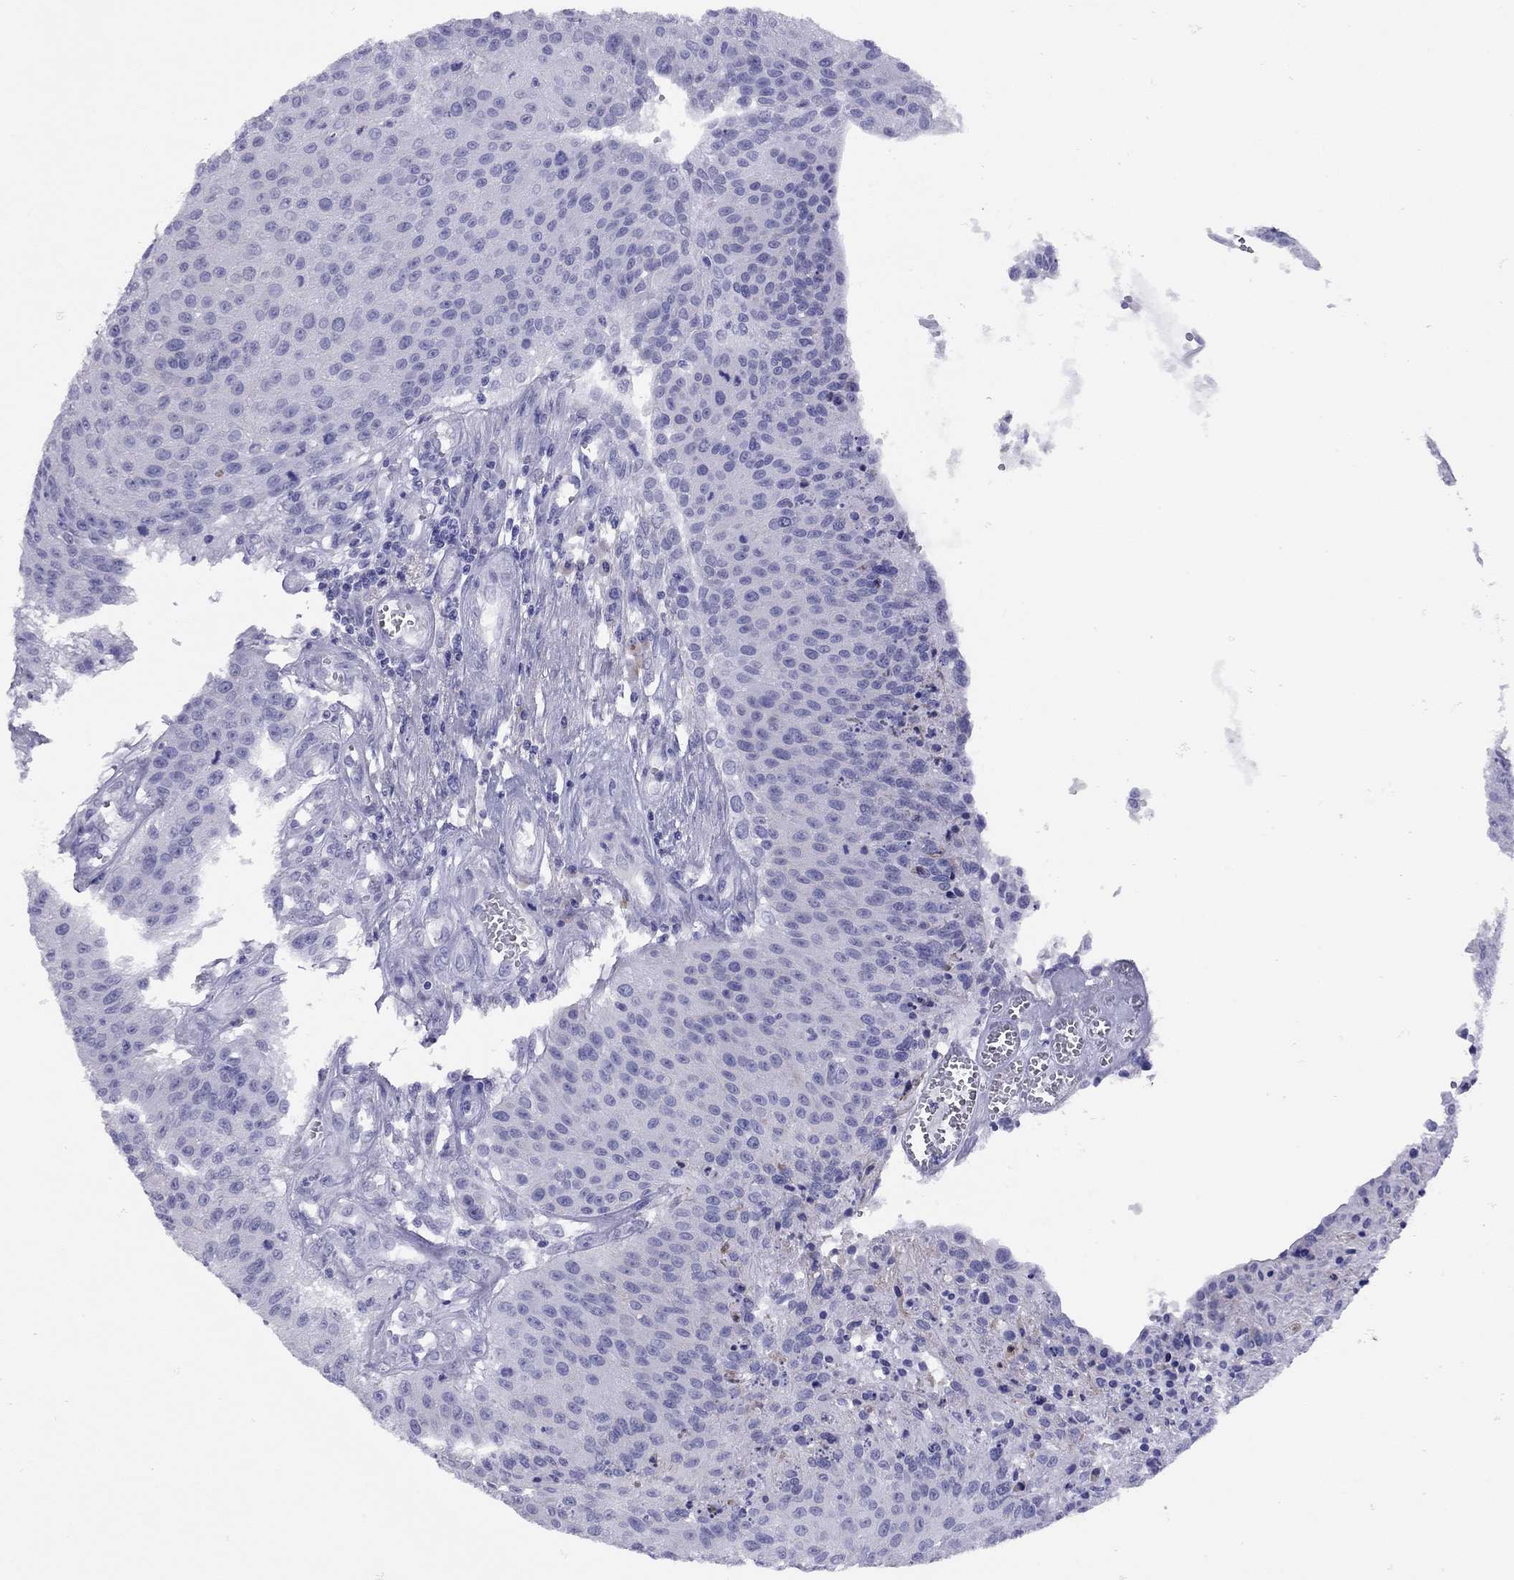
{"staining": {"intensity": "negative", "quantity": "none", "location": "none"}, "tissue": "urothelial cancer", "cell_type": "Tumor cells", "image_type": "cancer", "snomed": [{"axis": "morphology", "description": "Urothelial carcinoma, NOS"}, {"axis": "topography", "description": "Urinary bladder"}], "caption": "Tumor cells are negative for brown protein staining in transitional cell carcinoma. Nuclei are stained in blue.", "gene": "GRIA2", "patient": {"sex": "male", "age": 55}}